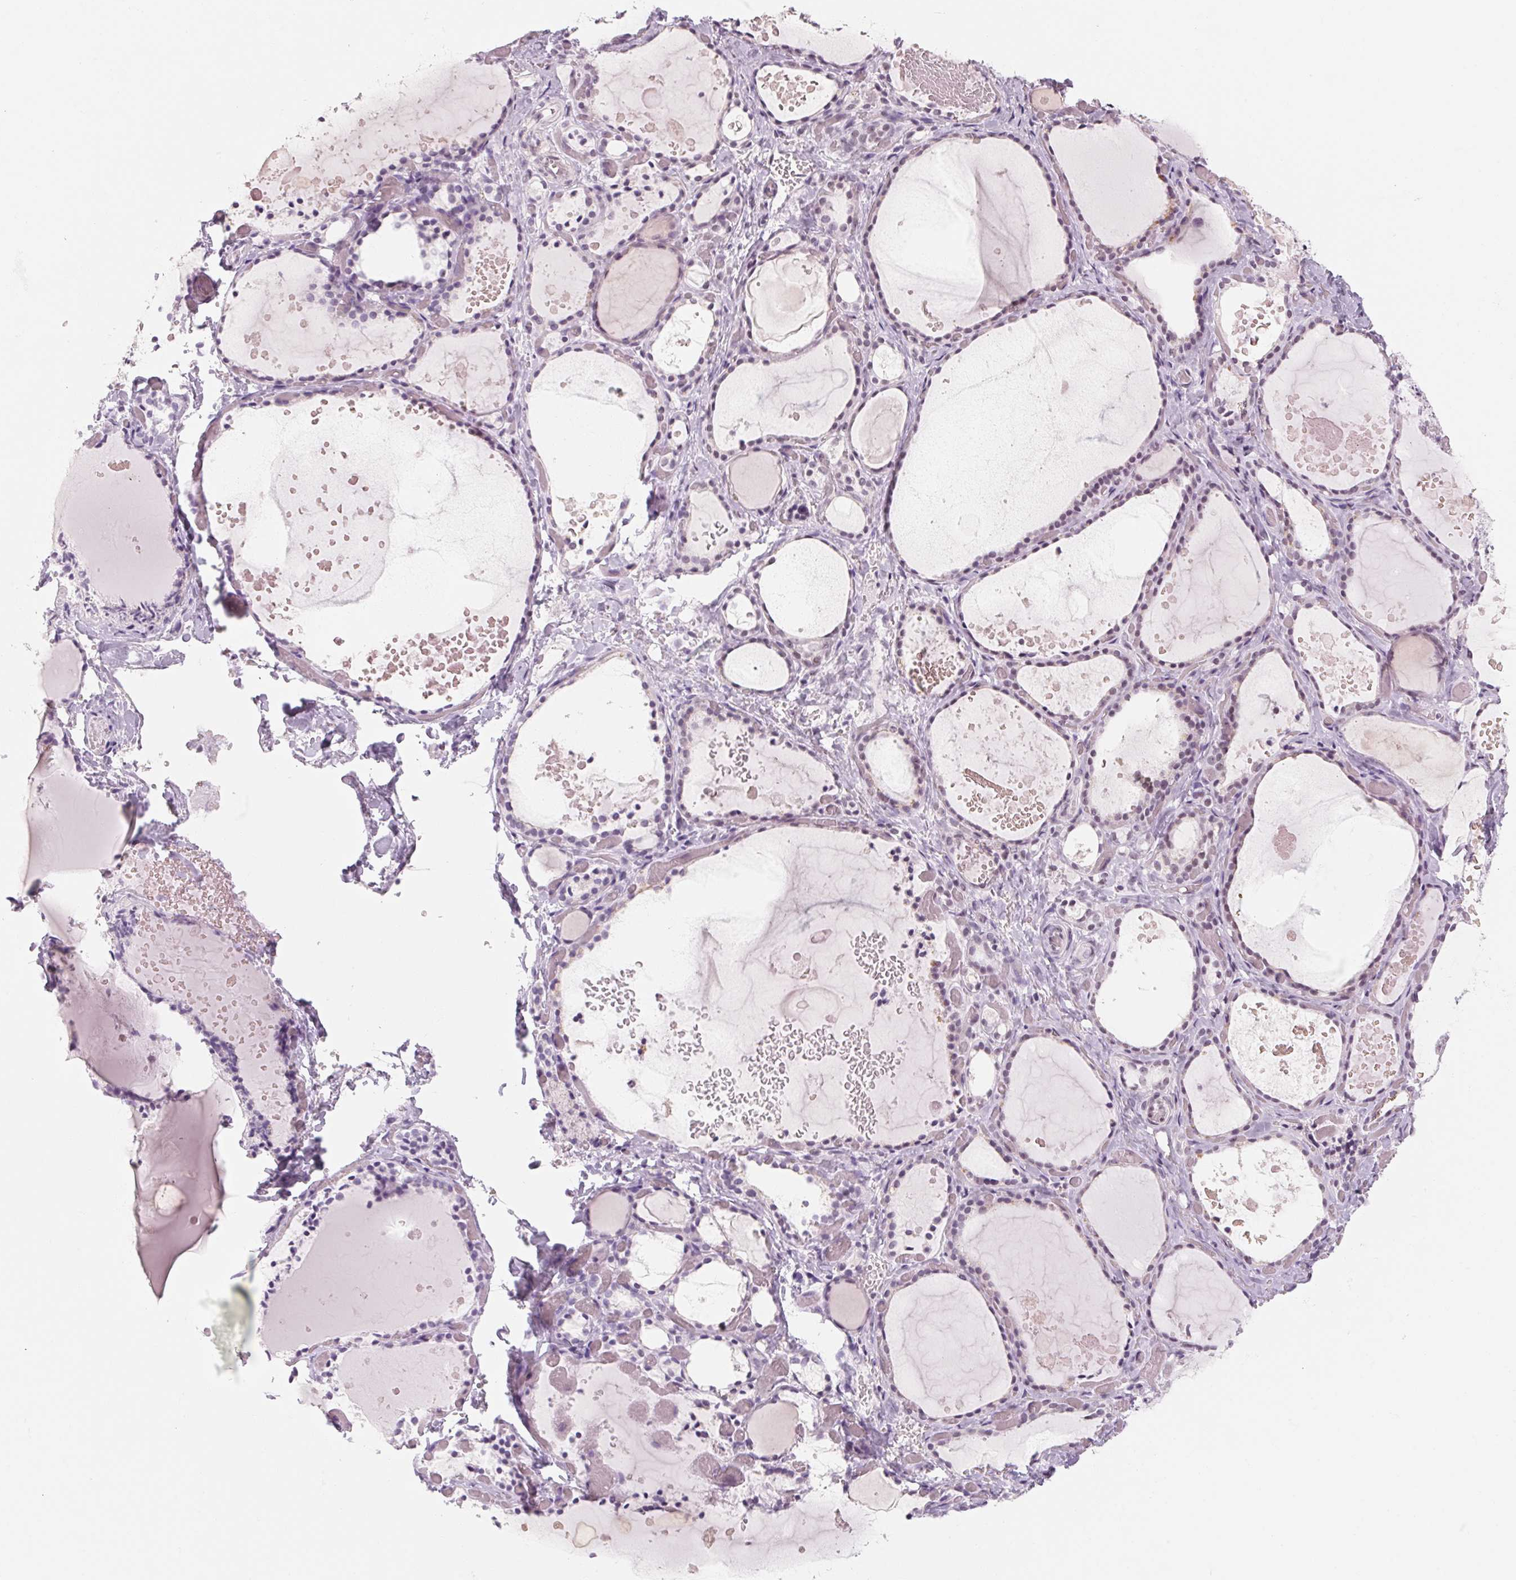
{"staining": {"intensity": "negative", "quantity": "none", "location": "none"}, "tissue": "thyroid gland", "cell_type": "Glandular cells", "image_type": "normal", "snomed": [{"axis": "morphology", "description": "Normal tissue, NOS"}, {"axis": "topography", "description": "Thyroid gland"}], "caption": "The IHC micrograph has no significant positivity in glandular cells of thyroid gland. (Brightfield microscopy of DAB immunohistochemistry (IHC) at high magnification).", "gene": "ZIC4", "patient": {"sex": "female", "age": 56}}